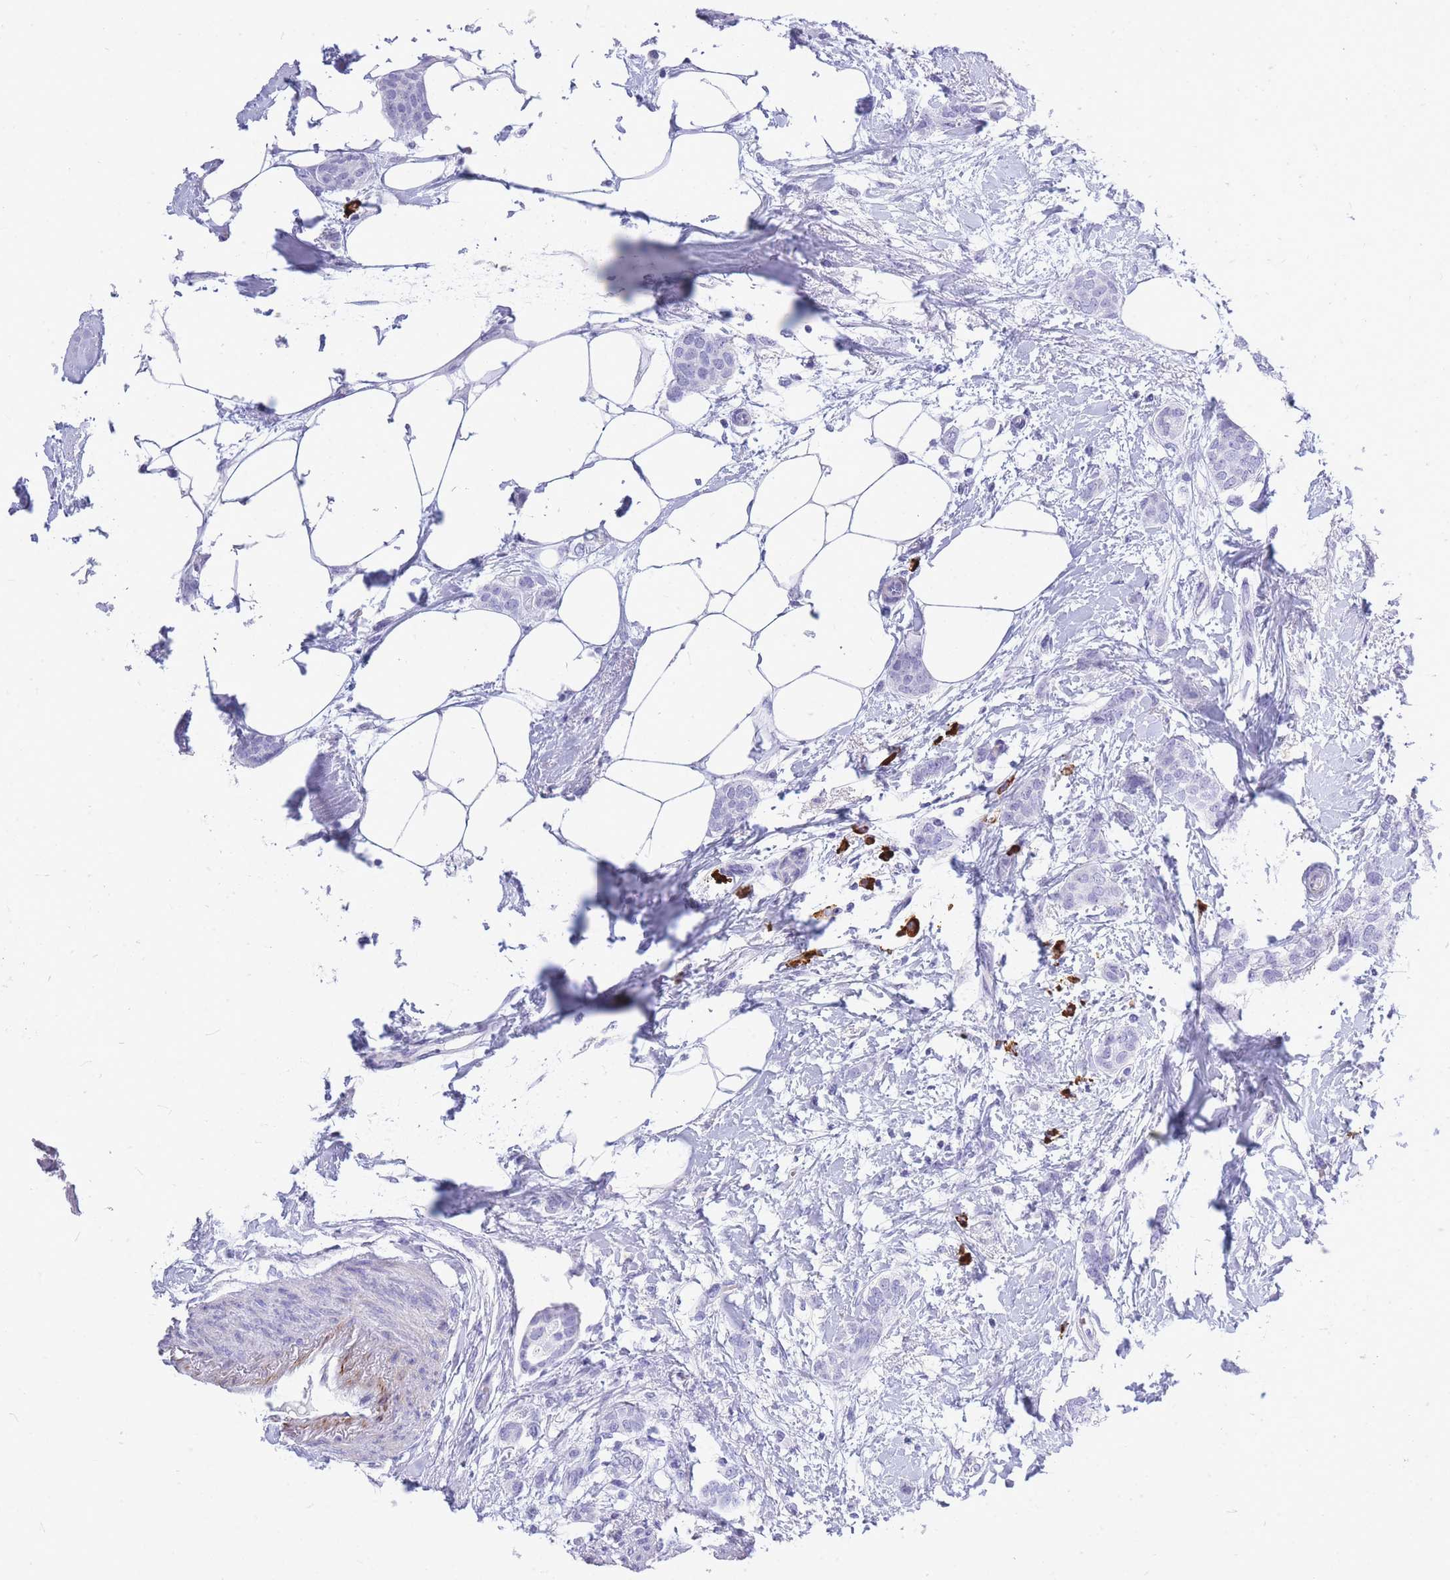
{"staining": {"intensity": "negative", "quantity": "none", "location": "none"}, "tissue": "breast cancer", "cell_type": "Tumor cells", "image_type": "cancer", "snomed": [{"axis": "morphology", "description": "Duct carcinoma"}, {"axis": "topography", "description": "Breast"}], "caption": "This histopathology image is of invasive ductal carcinoma (breast) stained with immunohistochemistry (IHC) to label a protein in brown with the nuclei are counter-stained blue. There is no staining in tumor cells.", "gene": "ZFP62", "patient": {"sex": "female", "age": 72}}